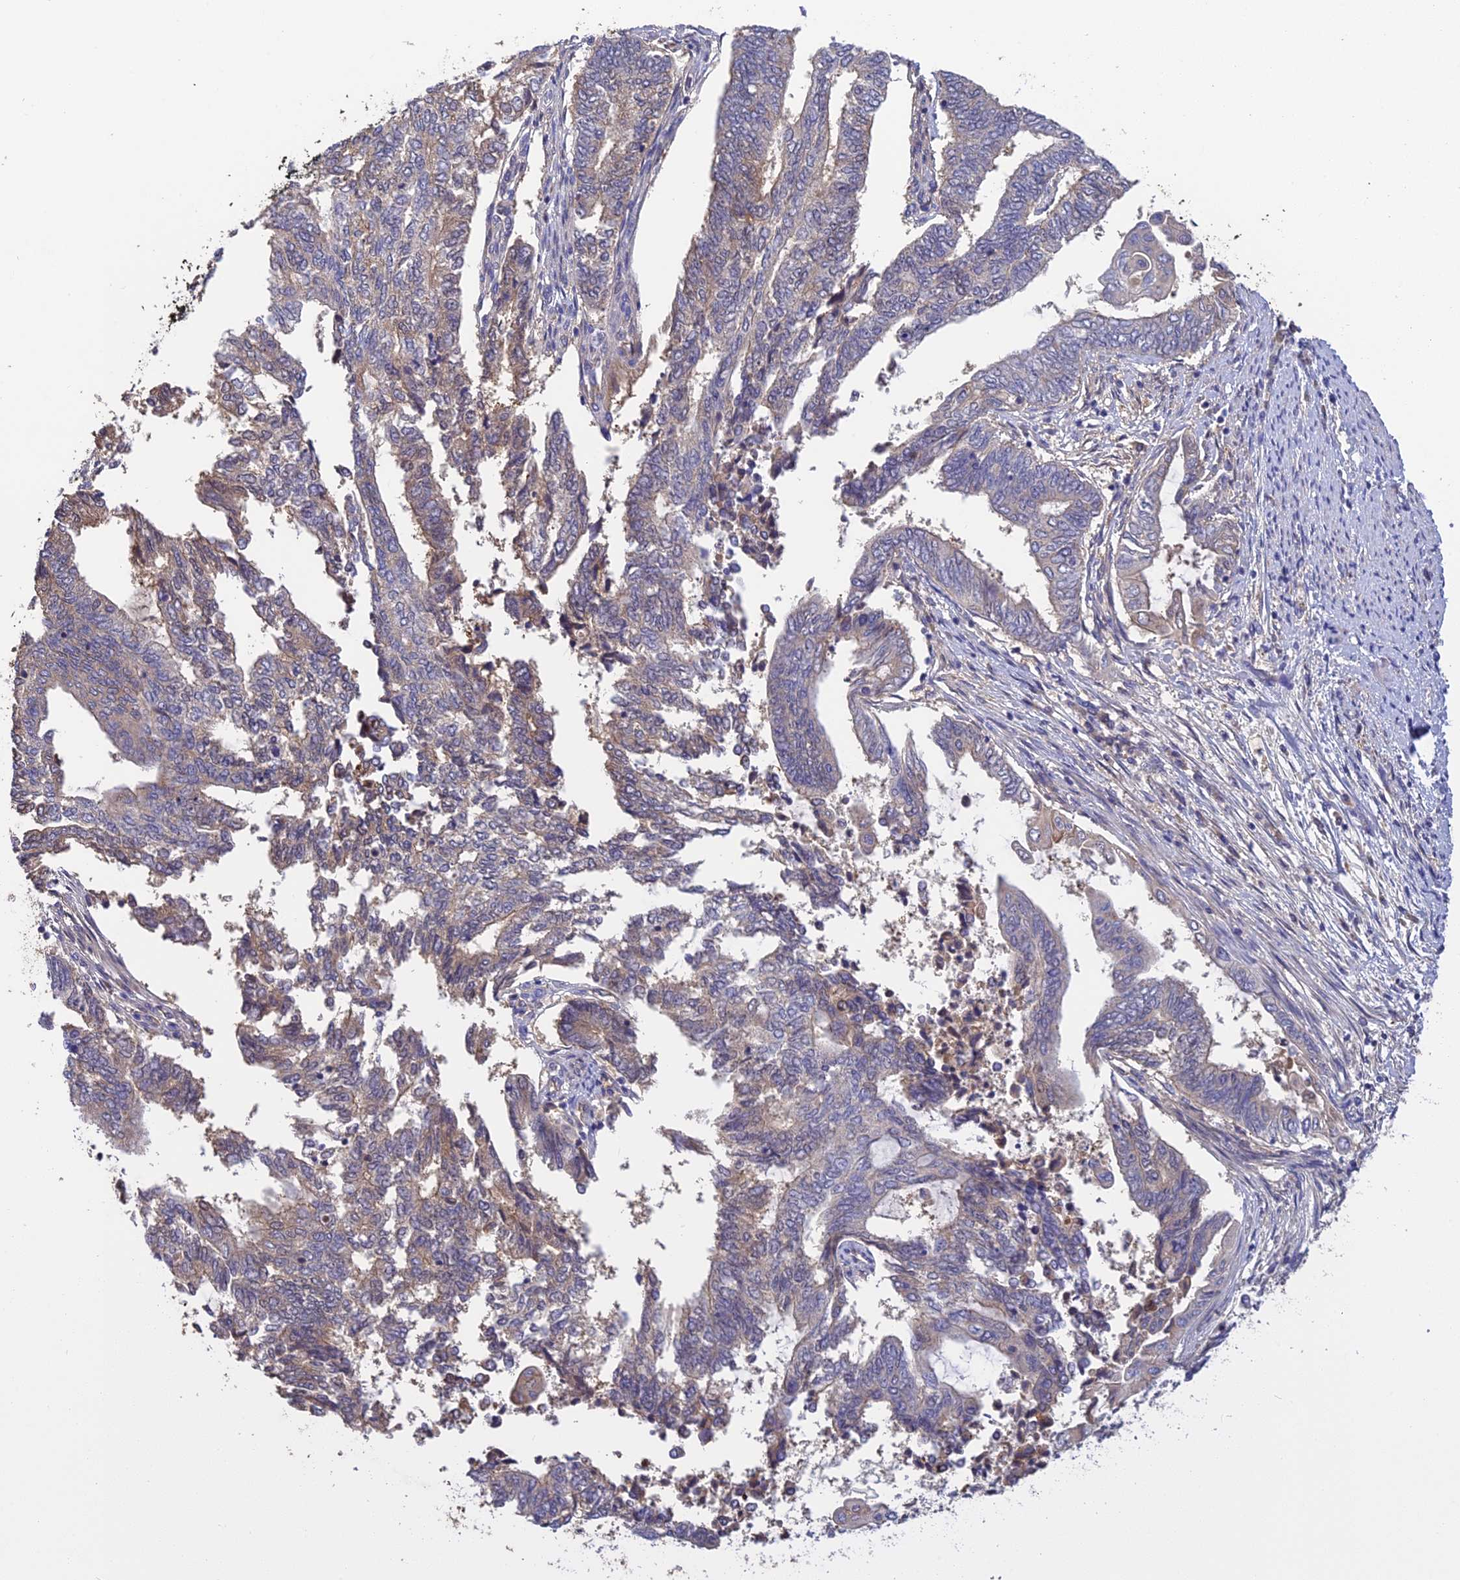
{"staining": {"intensity": "weak", "quantity": "<25%", "location": "cytoplasmic/membranous"}, "tissue": "endometrial cancer", "cell_type": "Tumor cells", "image_type": "cancer", "snomed": [{"axis": "morphology", "description": "Adenocarcinoma, NOS"}, {"axis": "topography", "description": "Uterus"}, {"axis": "topography", "description": "Endometrium"}], "caption": "A micrograph of adenocarcinoma (endometrial) stained for a protein demonstrates no brown staining in tumor cells.", "gene": "PZP", "patient": {"sex": "female", "age": 70}}